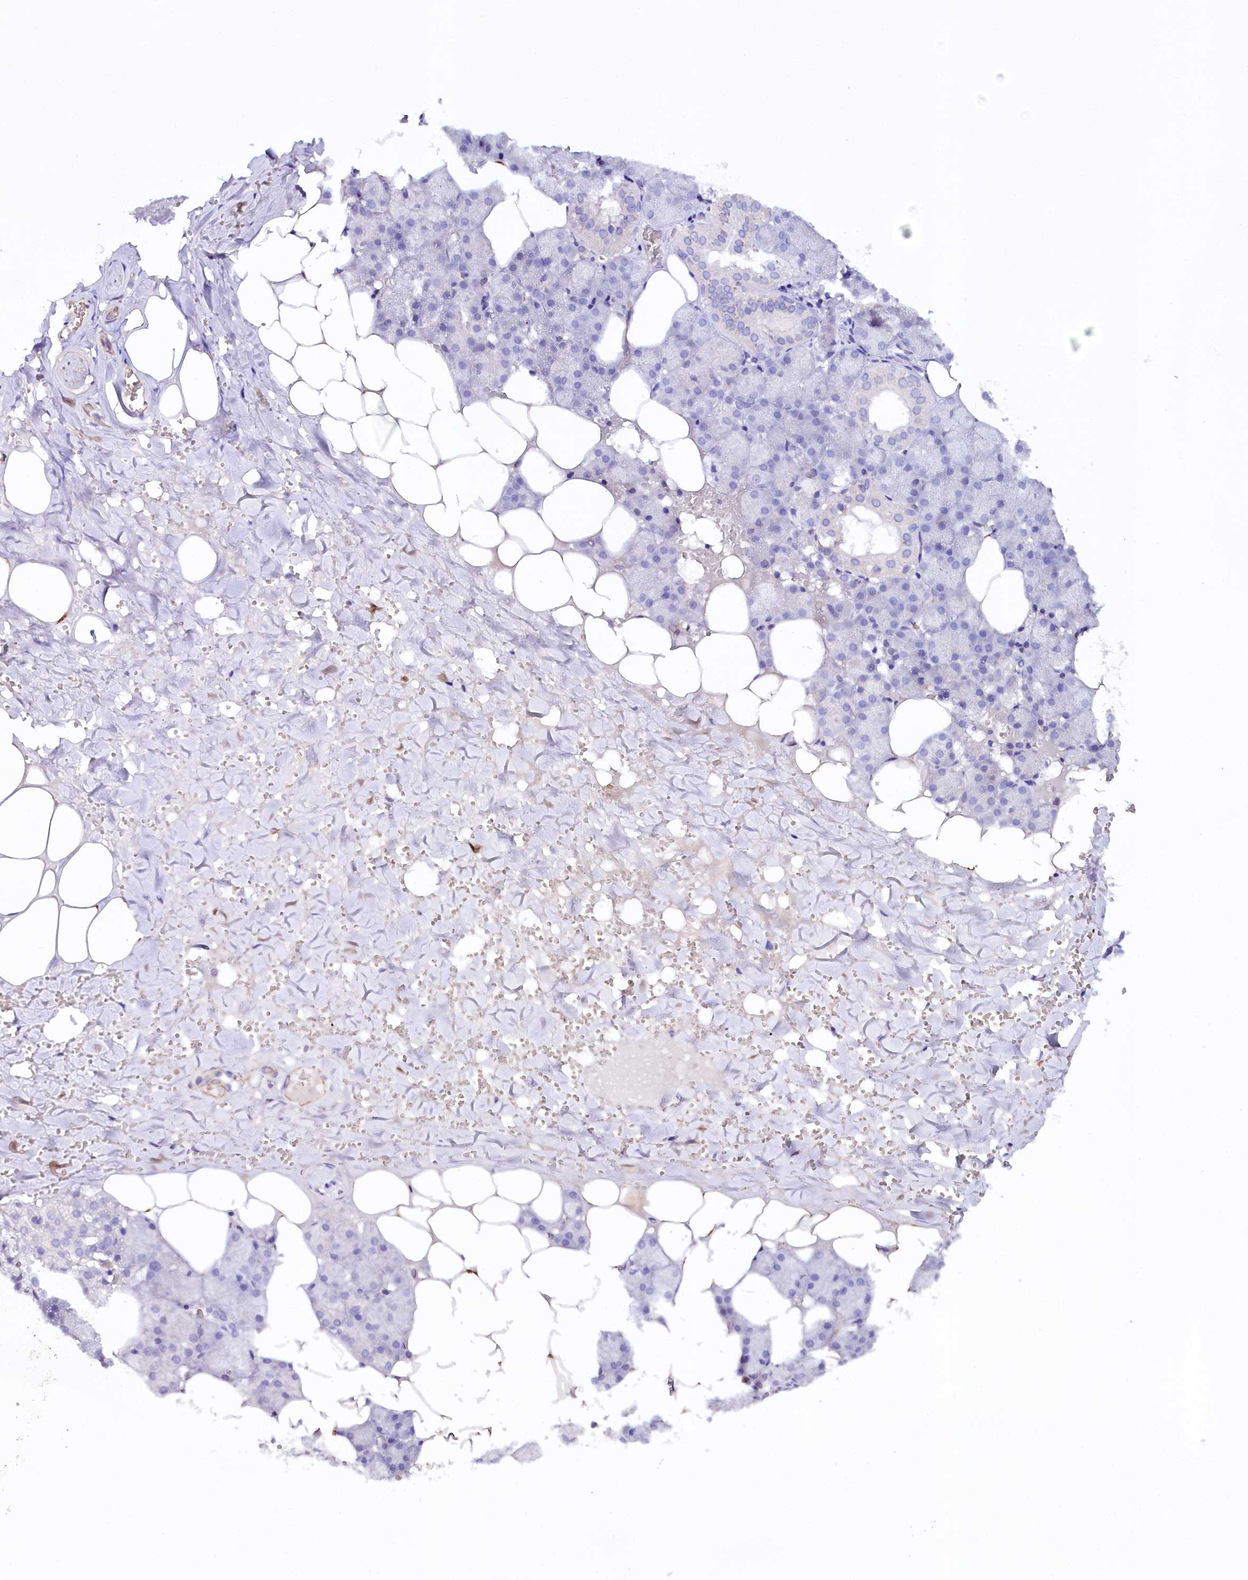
{"staining": {"intensity": "negative", "quantity": "none", "location": "none"}, "tissue": "salivary gland", "cell_type": "Glandular cells", "image_type": "normal", "snomed": [{"axis": "morphology", "description": "Normal tissue, NOS"}, {"axis": "topography", "description": "Salivary gland"}], "caption": "IHC histopathology image of normal salivary gland: human salivary gland stained with DAB demonstrates no significant protein expression in glandular cells. (Brightfield microscopy of DAB (3,3'-diaminobenzidine) immunohistochemistry (IHC) at high magnification).", "gene": "SLC7A1", "patient": {"sex": "male", "age": 62}}